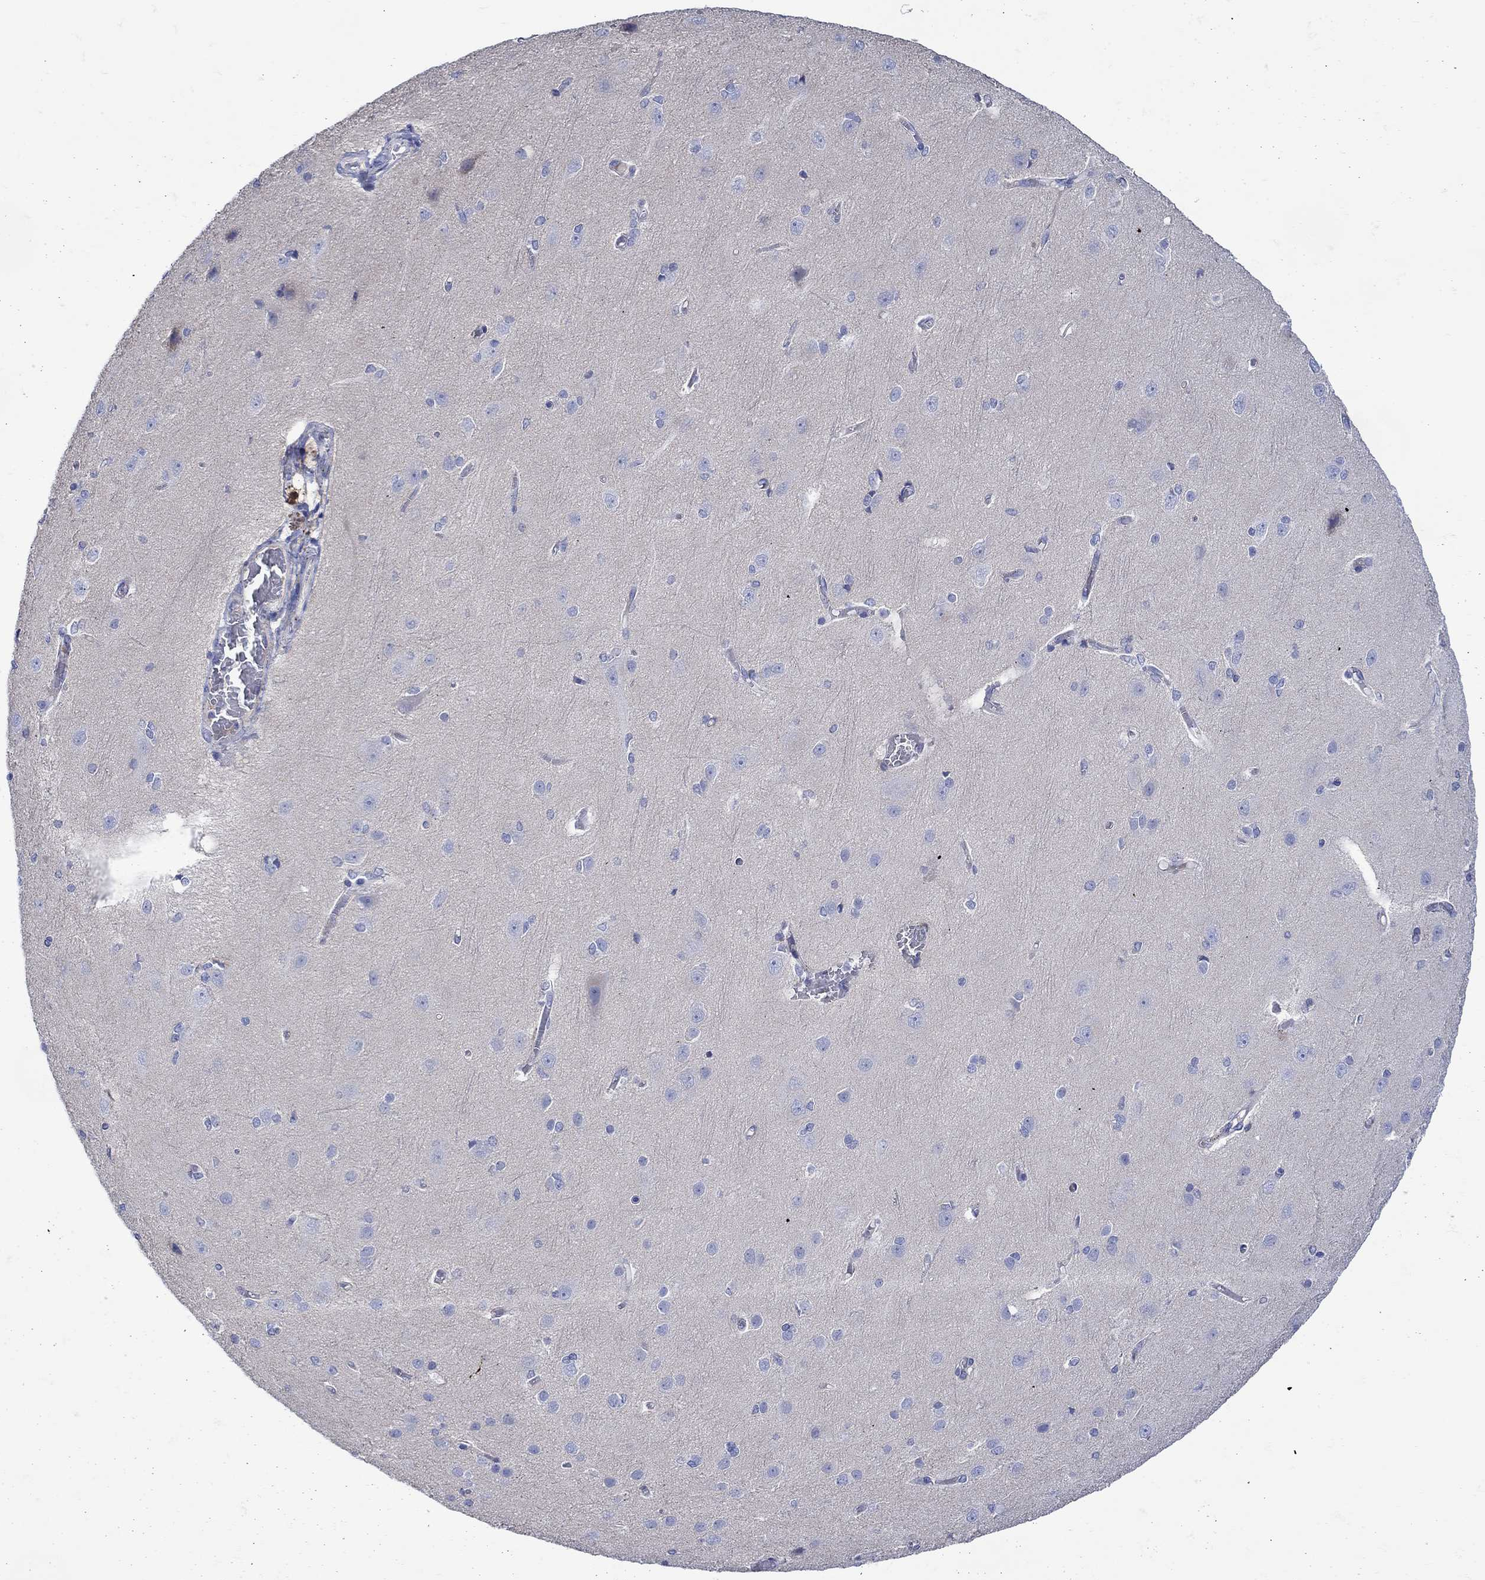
{"staining": {"intensity": "negative", "quantity": "none", "location": "none"}, "tissue": "cerebral cortex", "cell_type": "Endothelial cells", "image_type": "normal", "snomed": [{"axis": "morphology", "description": "Normal tissue, NOS"}, {"axis": "topography", "description": "Cerebral cortex"}], "caption": "The immunohistochemistry (IHC) photomicrograph has no significant expression in endothelial cells of cerebral cortex. (Stains: DAB (3,3'-diaminobenzidine) immunohistochemistry (IHC) with hematoxylin counter stain, Microscopy: brightfield microscopy at high magnification).", "gene": "ANKMY1", "patient": {"sex": "male", "age": 37}}